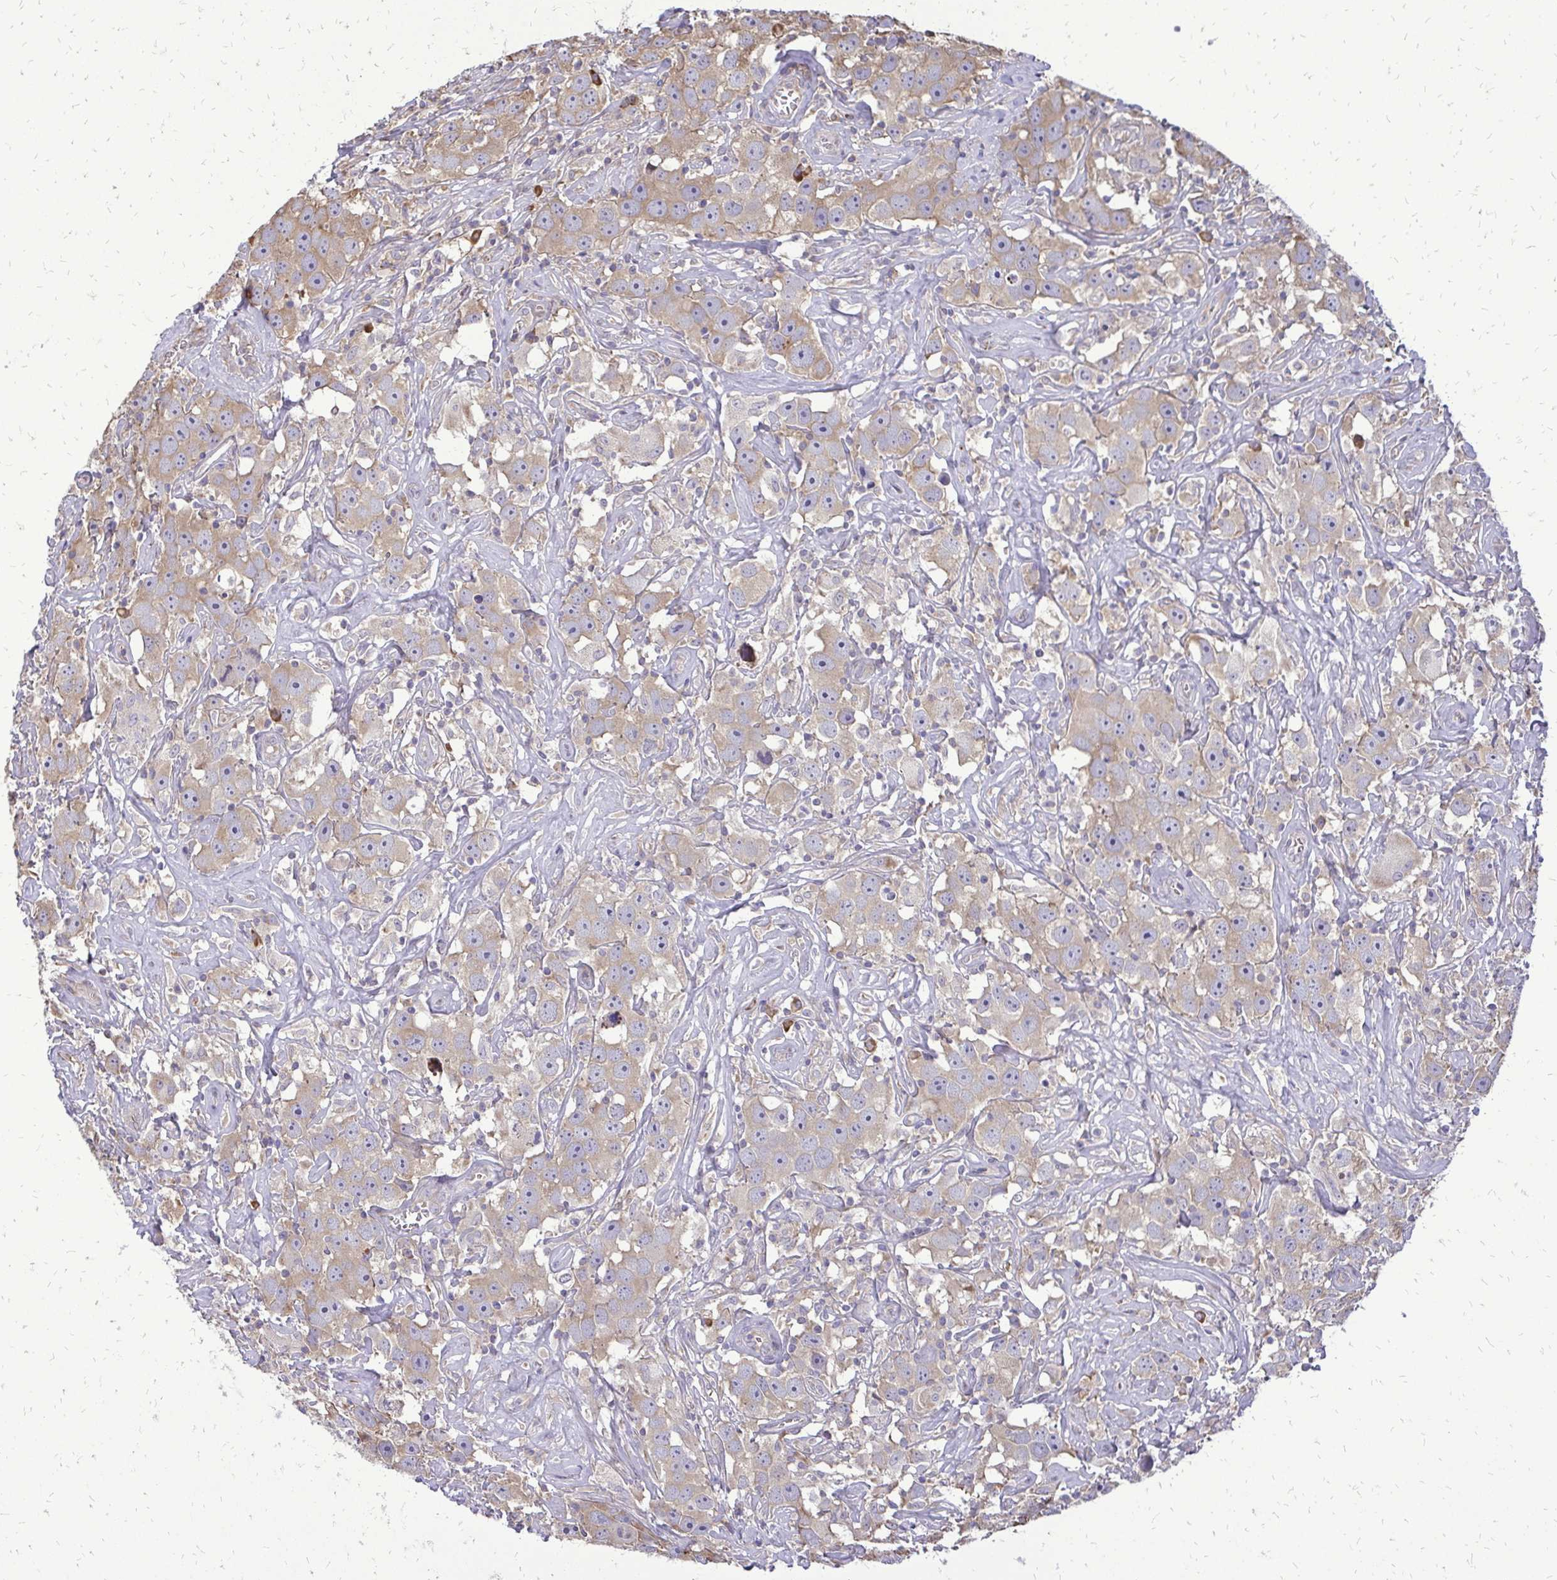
{"staining": {"intensity": "moderate", "quantity": ">75%", "location": "cytoplasmic/membranous"}, "tissue": "testis cancer", "cell_type": "Tumor cells", "image_type": "cancer", "snomed": [{"axis": "morphology", "description": "Seminoma, NOS"}, {"axis": "topography", "description": "Testis"}], "caption": "DAB immunohistochemical staining of human testis cancer displays moderate cytoplasmic/membranous protein expression in about >75% of tumor cells.", "gene": "RPS3", "patient": {"sex": "male", "age": 49}}